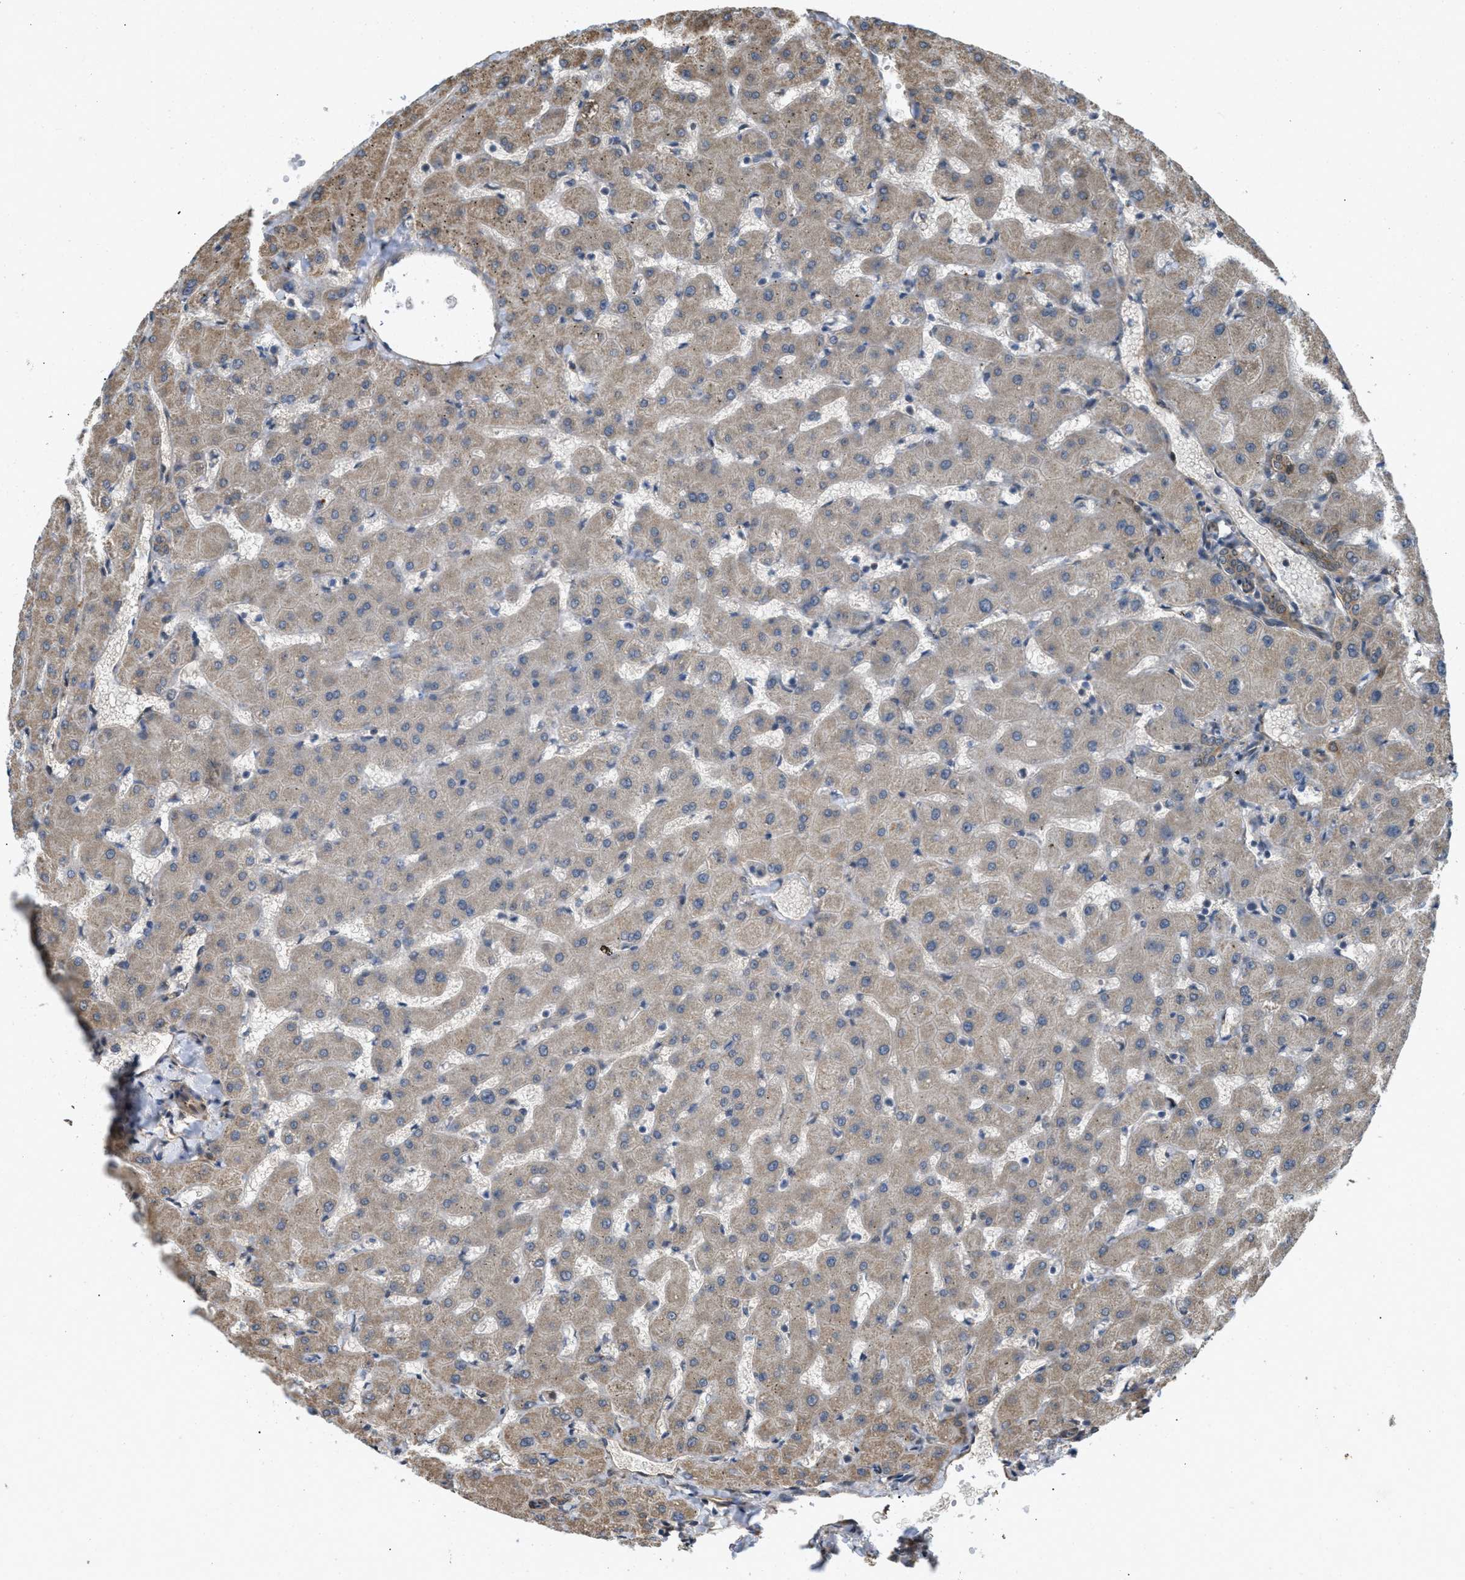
{"staining": {"intensity": "weak", "quantity": "25%-75%", "location": "cytoplasmic/membranous"}, "tissue": "liver", "cell_type": "Cholangiocytes", "image_type": "normal", "snomed": [{"axis": "morphology", "description": "Normal tissue, NOS"}, {"axis": "topography", "description": "Liver"}], "caption": "Human liver stained for a protein (brown) exhibits weak cytoplasmic/membranous positive staining in about 25%-75% of cholangiocytes.", "gene": "BAG3", "patient": {"sex": "female", "age": 63}}